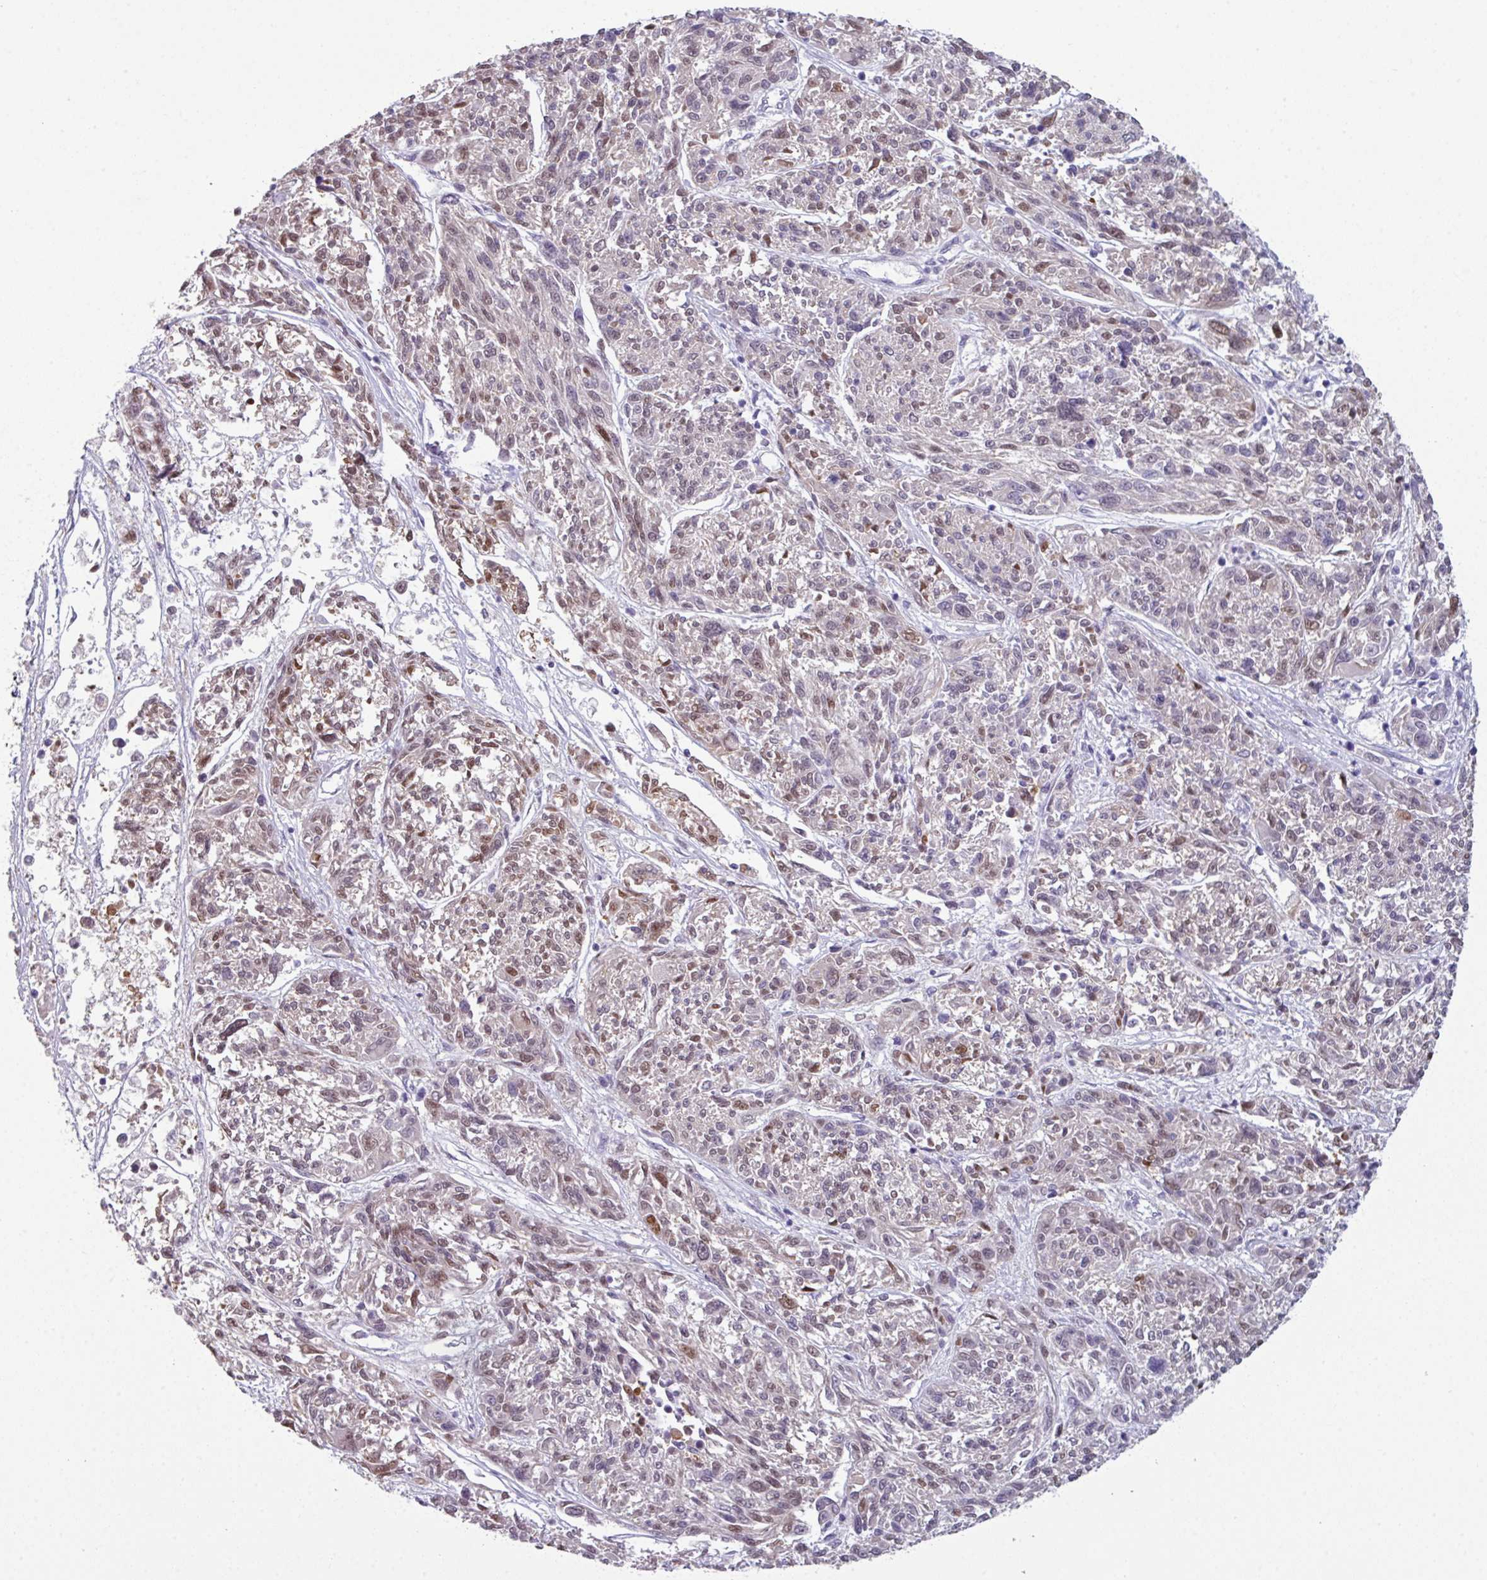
{"staining": {"intensity": "moderate", "quantity": "25%-75%", "location": "nuclear"}, "tissue": "melanoma", "cell_type": "Tumor cells", "image_type": "cancer", "snomed": [{"axis": "morphology", "description": "Malignant melanoma, NOS"}, {"axis": "topography", "description": "Skin"}], "caption": "Protein analysis of melanoma tissue demonstrates moderate nuclear staining in about 25%-75% of tumor cells.", "gene": "TTLL12", "patient": {"sex": "male", "age": 53}}